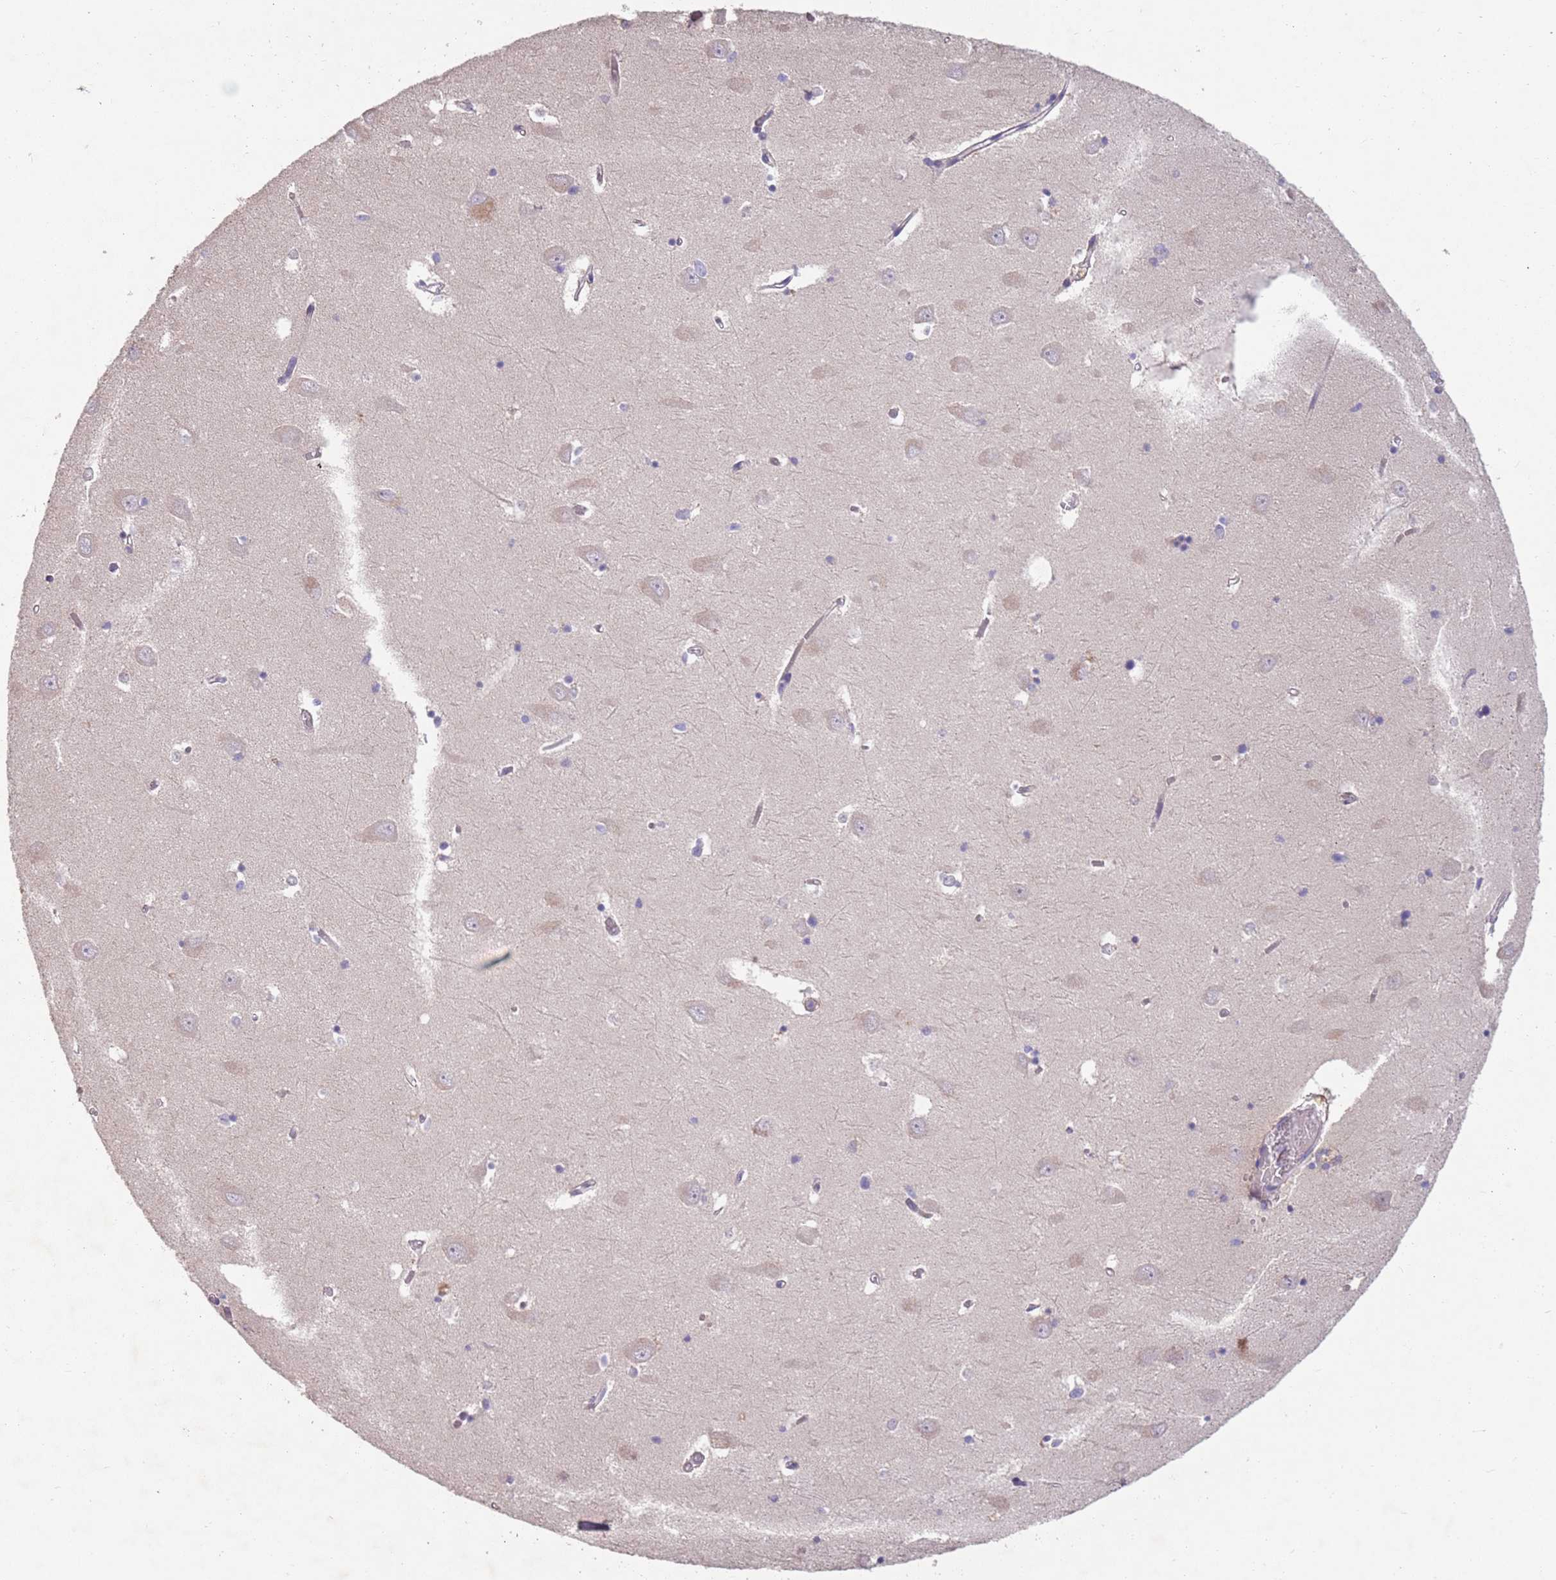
{"staining": {"intensity": "negative", "quantity": "none", "location": "none"}, "tissue": "hippocampus", "cell_type": "Glial cells", "image_type": "normal", "snomed": [{"axis": "morphology", "description": "Normal tissue, NOS"}, {"axis": "topography", "description": "Hippocampus"}], "caption": "Glial cells show no significant protein expression in benign hippocampus.", "gene": "MEI1", "patient": {"sex": "male", "age": 70}}